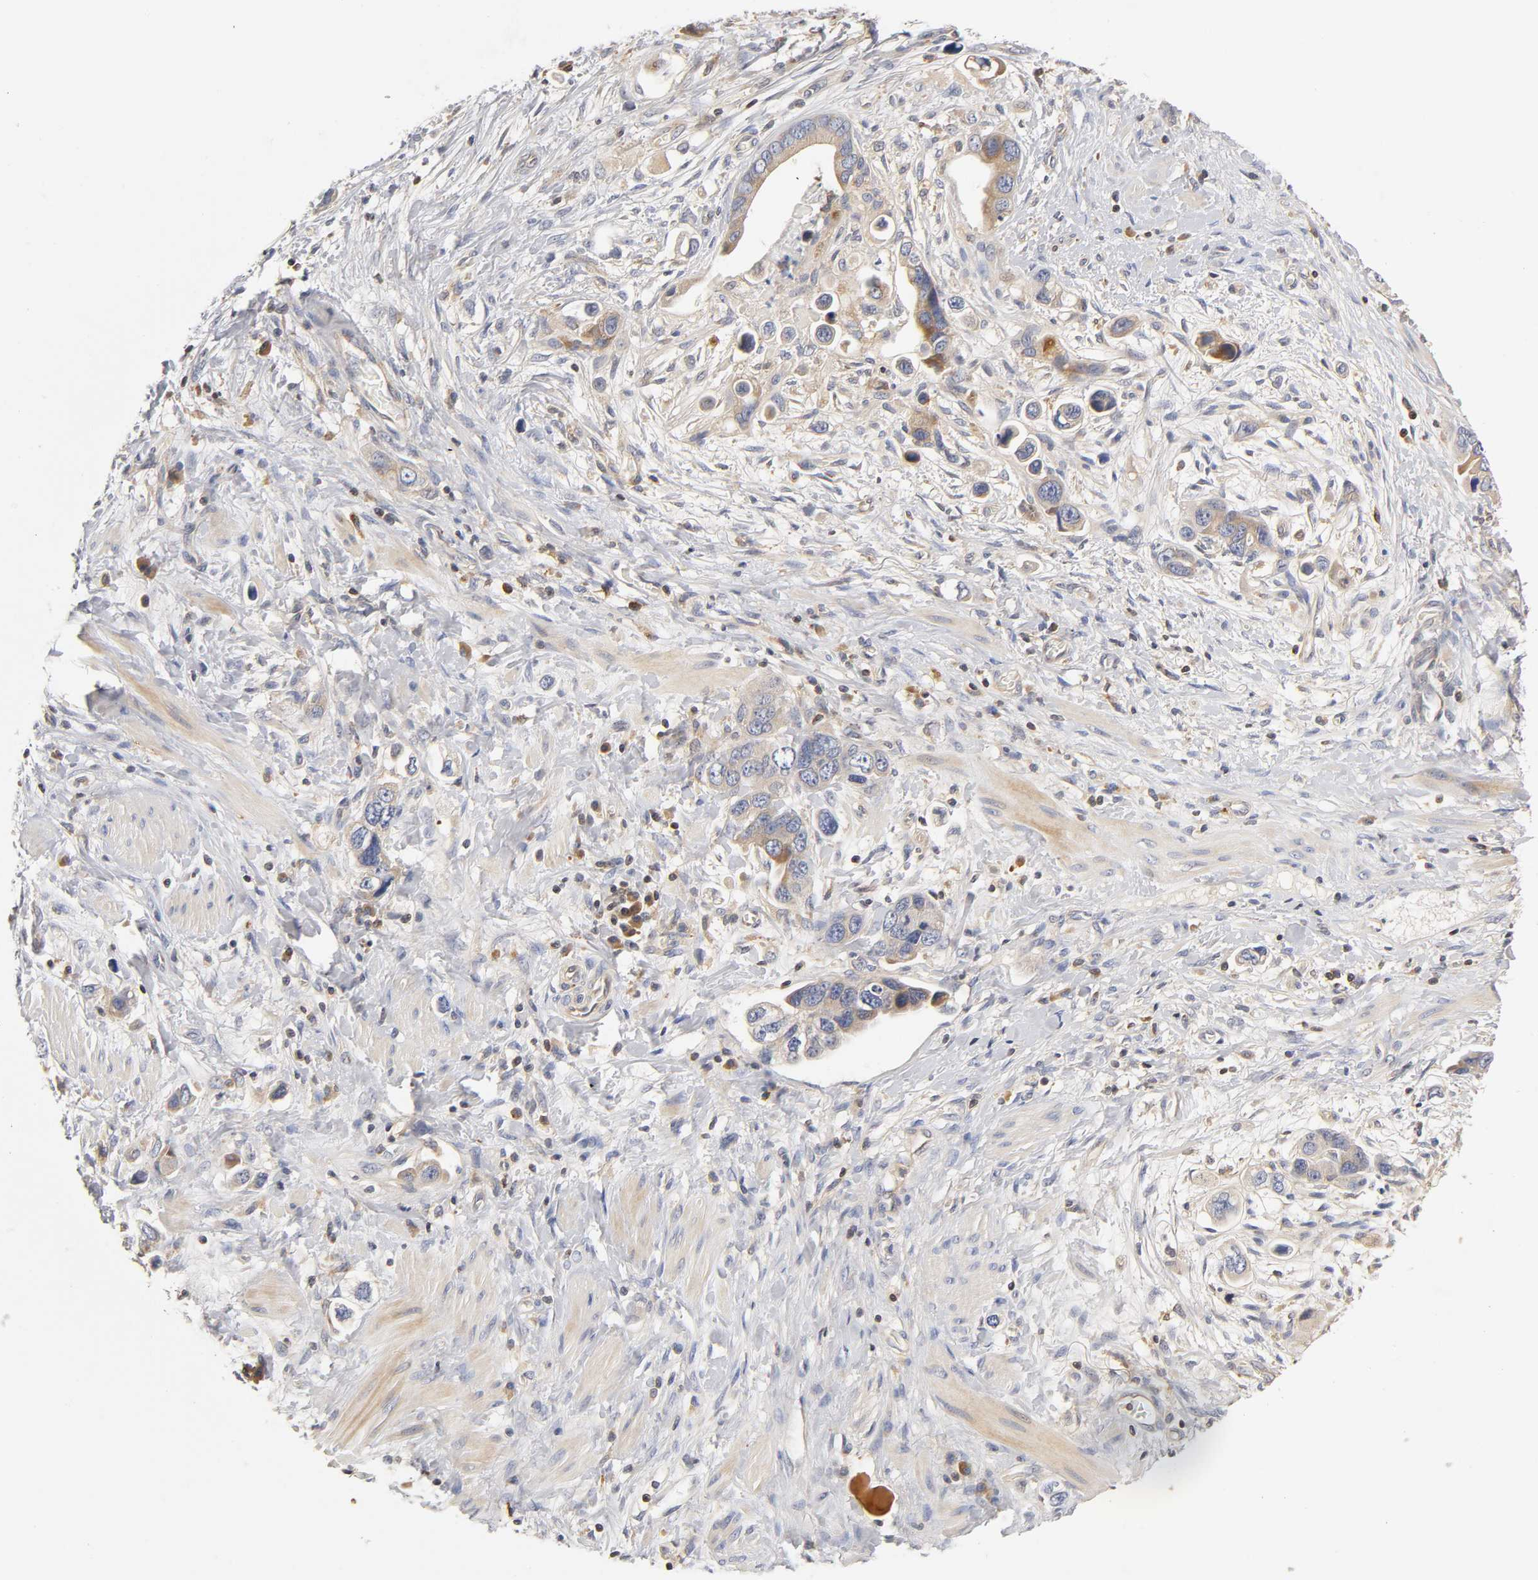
{"staining": {"intensity": "weak", "quantity": ">75%", "location": "cytoplasmic/membranous"}, "tissue": "stomach cancer", "cell_type": "Tumor cells", "image_type": "cancer", "snomed": [{"axis": "morphology", "description": "Adenocarcinoma, NOS"}, {"axis": "topography", "description": "Stomach, lower"}], "caption": "There is low levels of weak cytoplasmic/membranous staining in tumor cells of stomach cancer, as demonstrated by immunohistochemical staining (brown color).", "gene": "RHOA", "patient": {"sex": "female", "age": 93}}